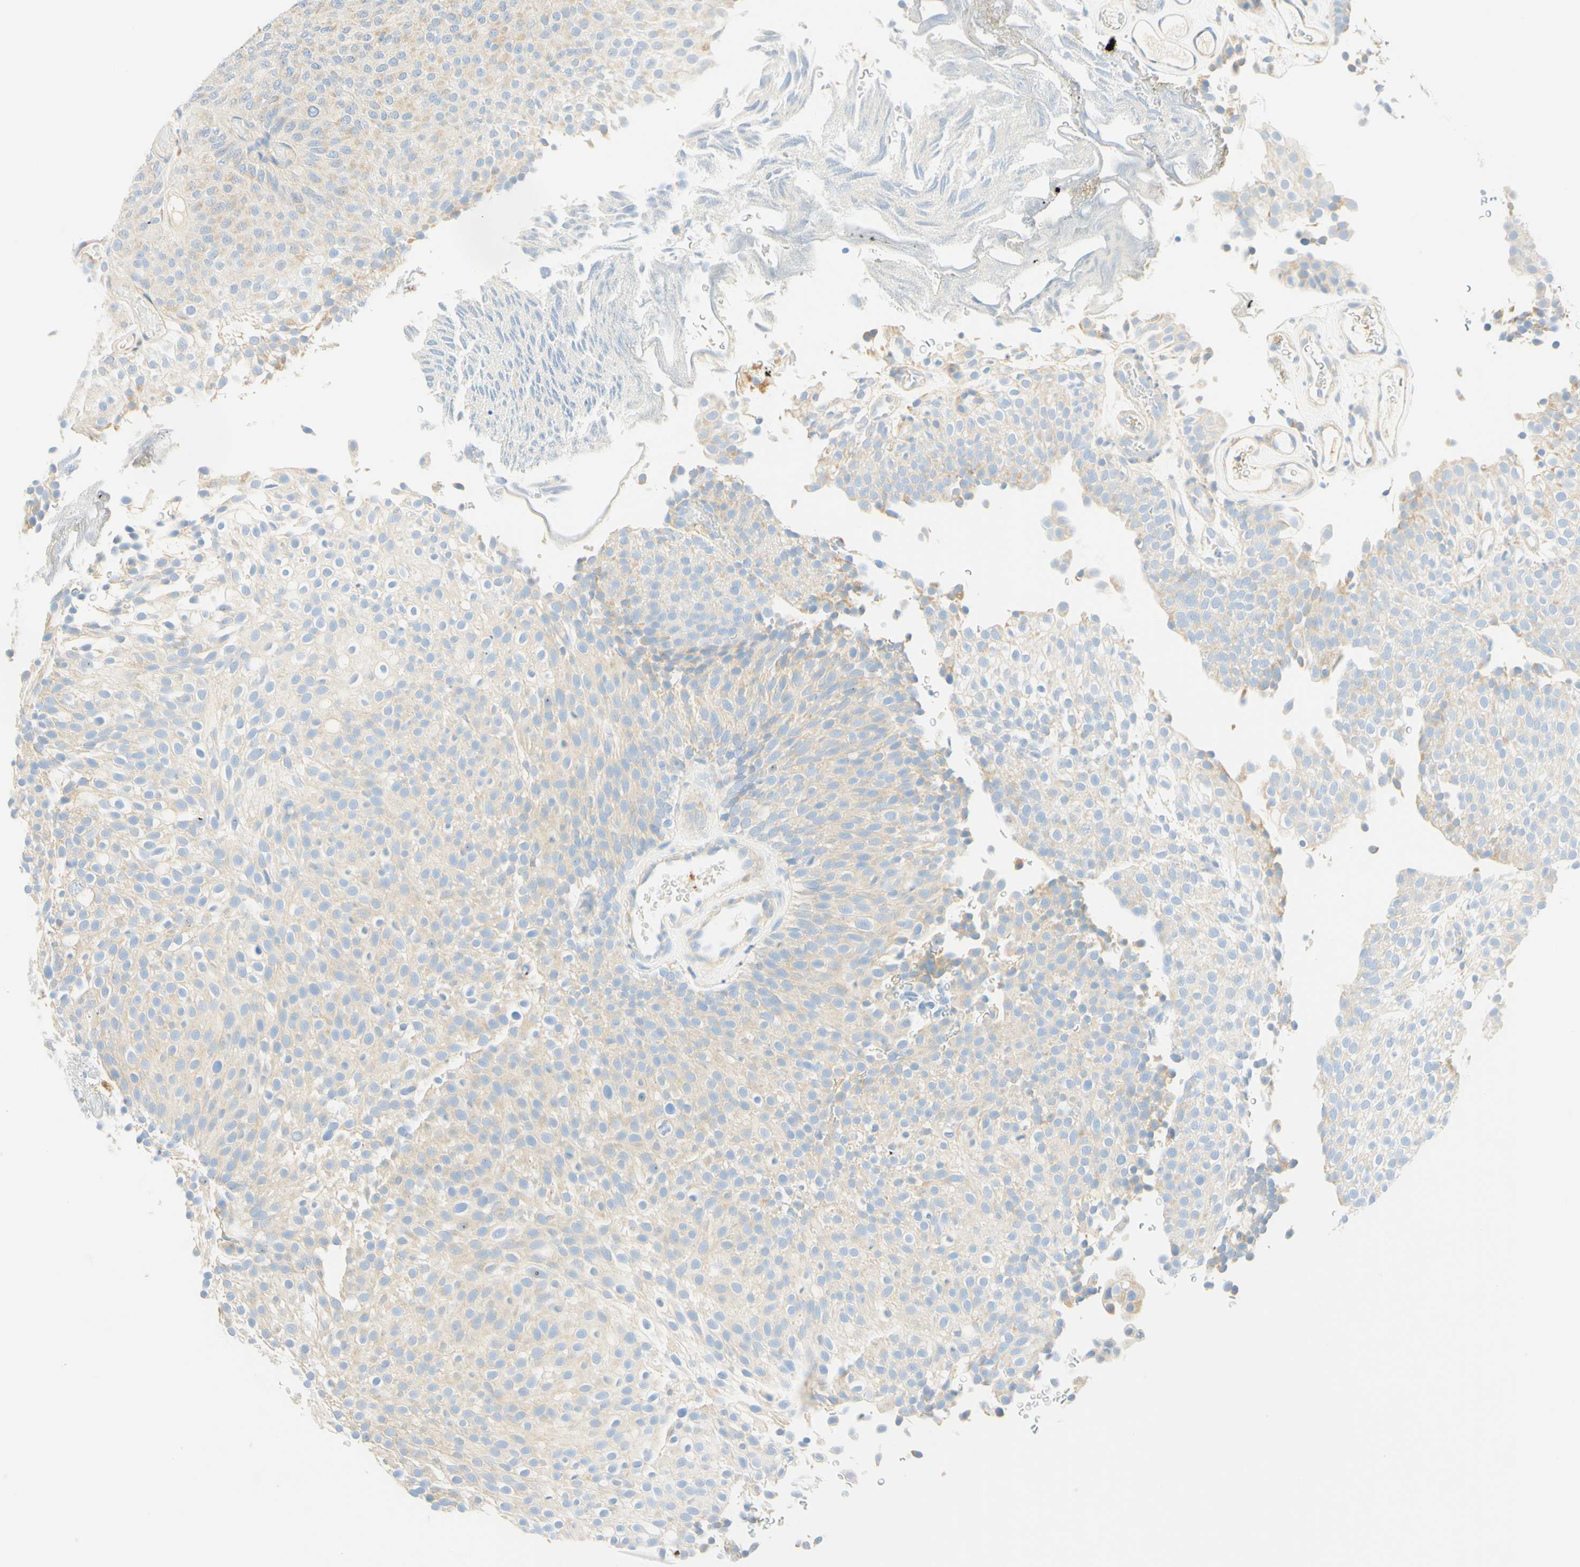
{"staining": {"intensity": "weak", "quantity": "<25%", "location": "cytoplasmic/membranous"}, "tissue": "urothelial cancer", "cell_type": "Tumor cells", "image_type": "cancer", "snomed": [{"axis": "morphology", "description": "Urothelial carcinoma, Low grade"}, {"axis": "topography", "description": "Urinary bladder"}], "caption": "Tumor cells are negative for protein expression in human urothelial cancer.", "gene": "LAT", "patient": {"sex": "male", "age": 78}}